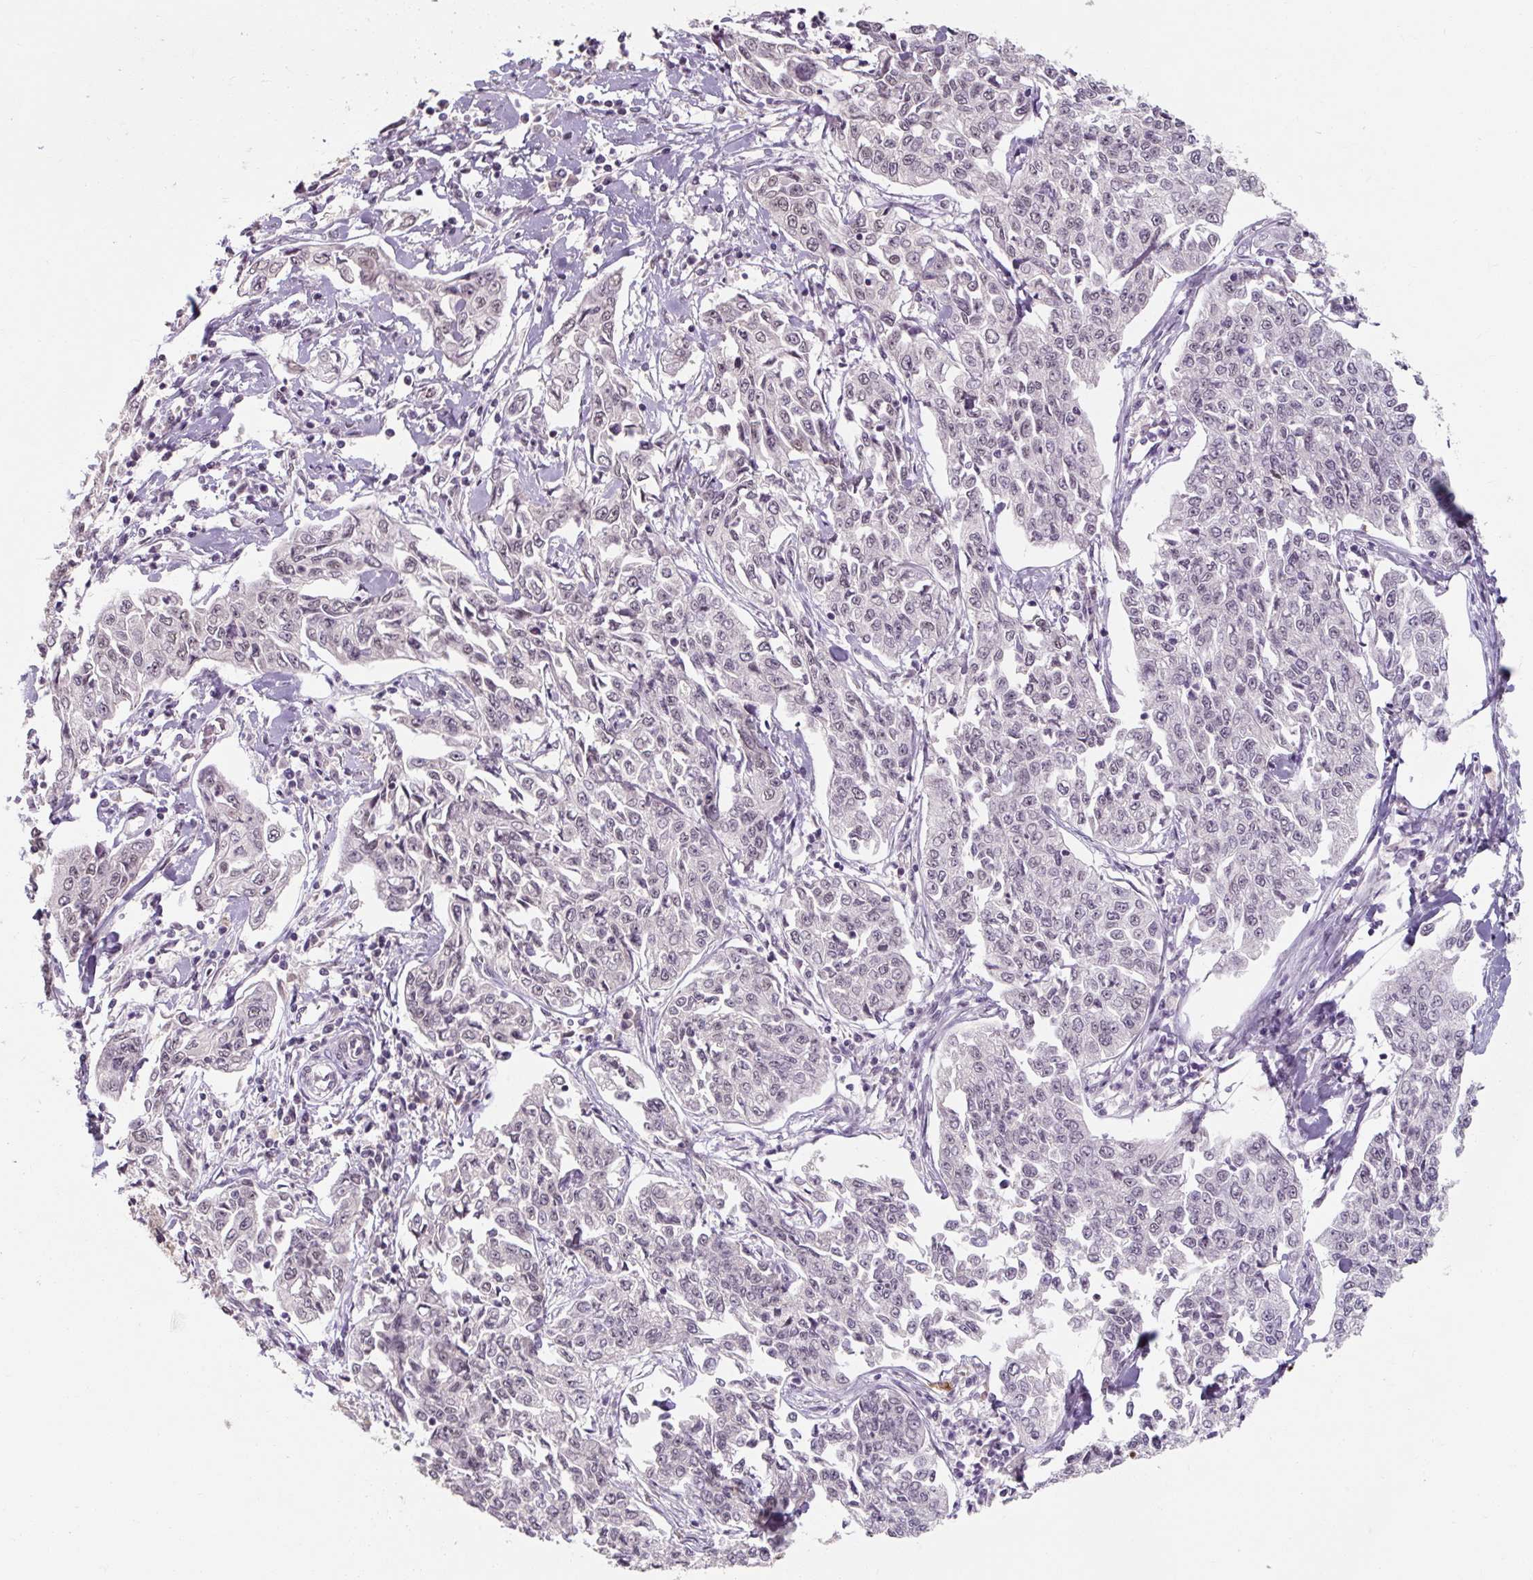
{"staining": {"intensity": "negative", "quantity": "none", "location": "none"}, "tissue": "cervical cancer", "cell_type": "Tumor cells", "image_type": "cancer", "snomed": [{"axis": "morphology", "description": "Squamous cell carcinoma, NOS"}, {"axis": "topography", "description": "Cervix"}], "caption": "This is an immunohistochemistry (IHC) image of human cervical cancer. There is no positivity in tumor cells.", "gene": "ZFTRAF1", "patient": {"sex": "female", "age": 35}}